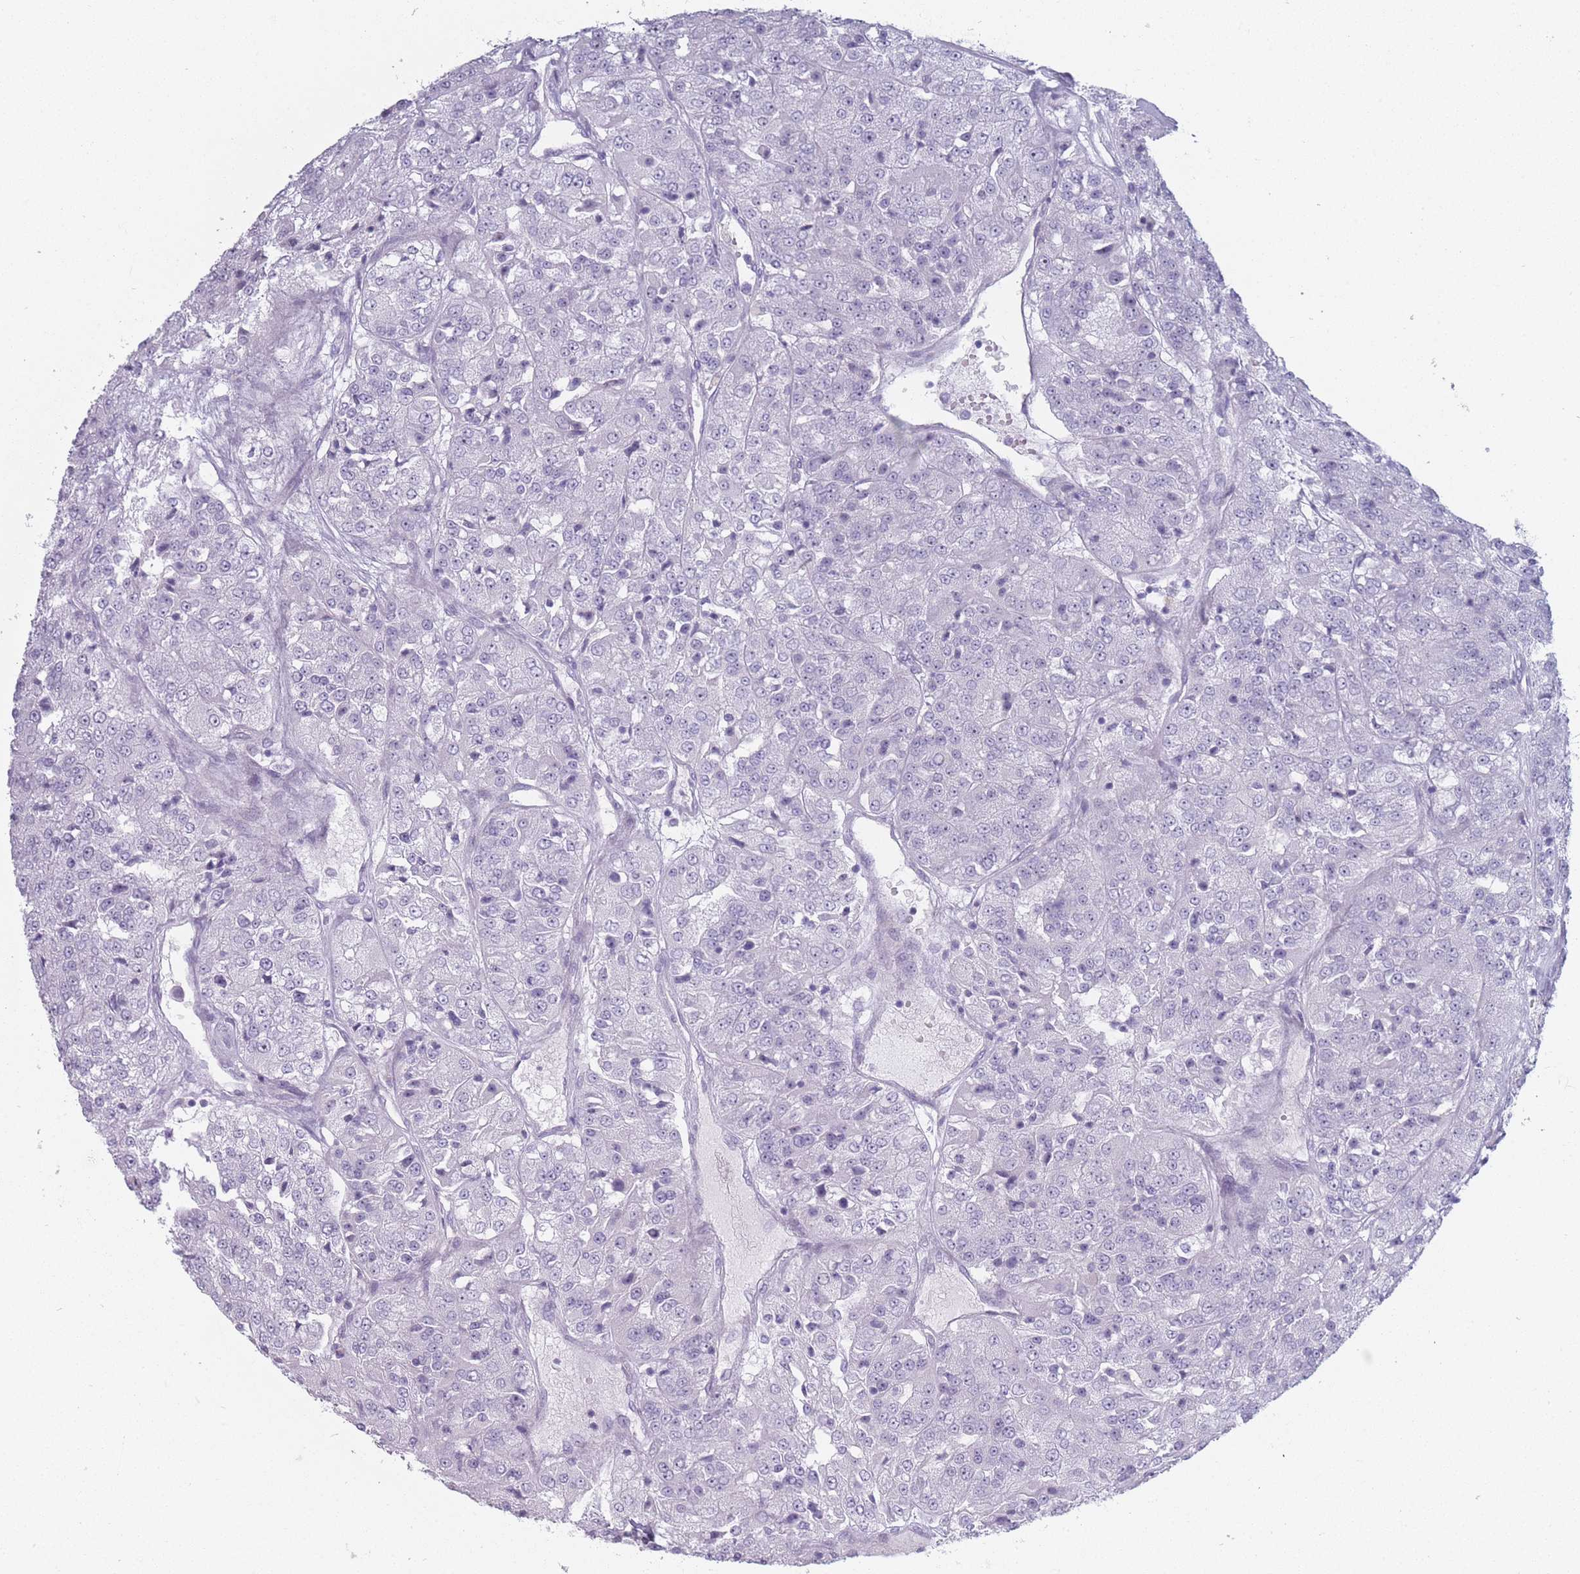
{"staining": {"intensity": "negative", "quantity": "none", "location": "none"}, "tissue": "renal cancer", "cell_type": "Tumor cells", "image_type": "cancer", "snomed": [{"axis": "morphology", "description": "Adenocarcinoma, NOS"}, {"axis": "topography", "description": "Kidney"}], "caption": "There is no significant positivity in tumor cells of renal cancer (adenocarcinoma).", "gene": "ROS1", "patient": {"sex": "female", "age": 63}}